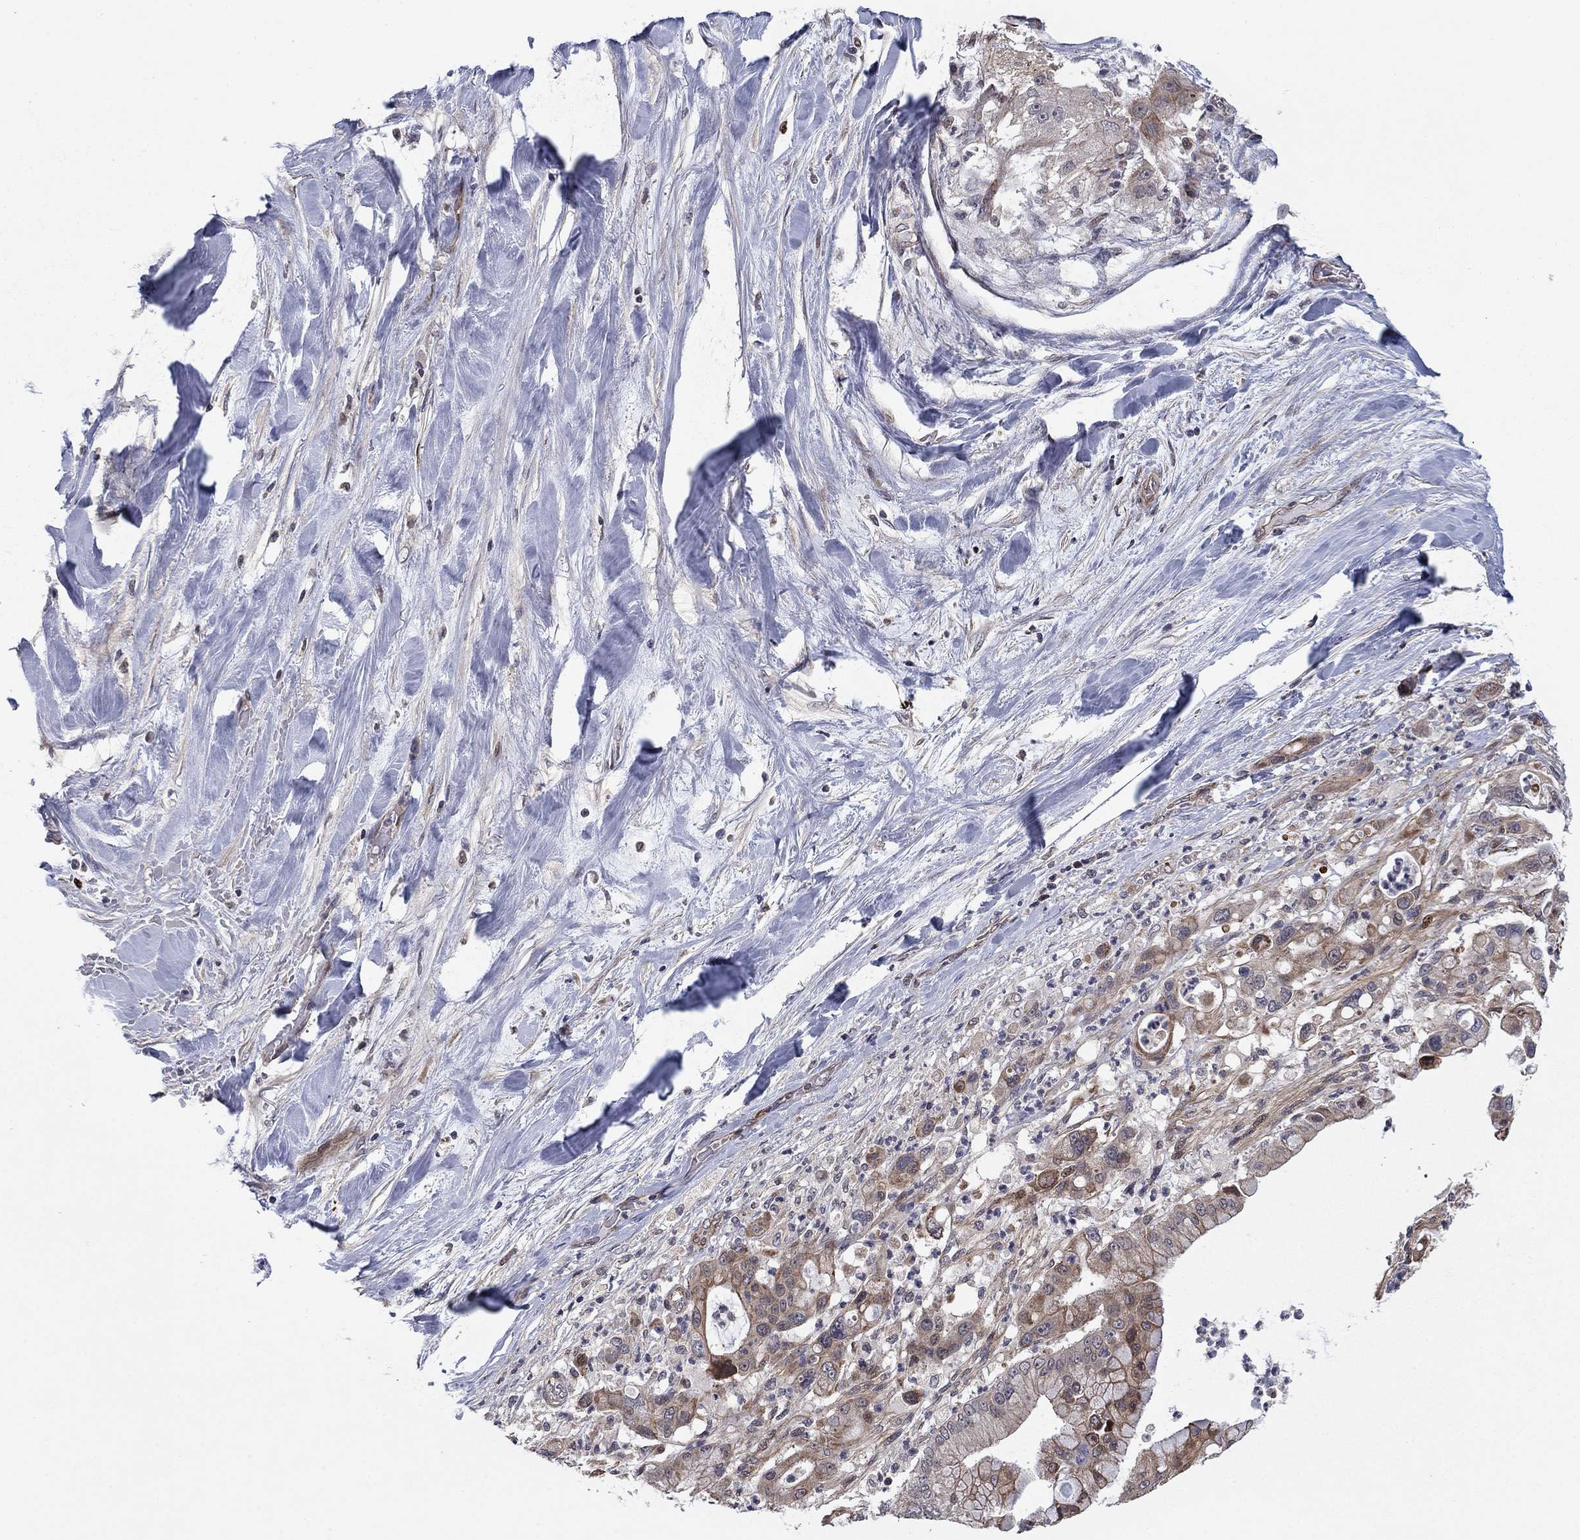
{"staining": {"intensity": "moderate", "quantity": "<25%", "location": "cytoplasmic/membranous"}, "tissue": "liver cancer", "cell_type": "Tumor cells", "image_type": "cancer", "snomed": [{"axis": "morphology", "description": "Cholangiocarcinoma"}, {"axis": "topography", "description": "Liver"}], "caption": "The immunohistochemical stain highlights moderate cytoplasmic/membranous staining in tumor cells of cholangiocarcinoma (liver) tissue.", "gene": "BCL11A", "patient": {"sex": "female", "age": 54}}